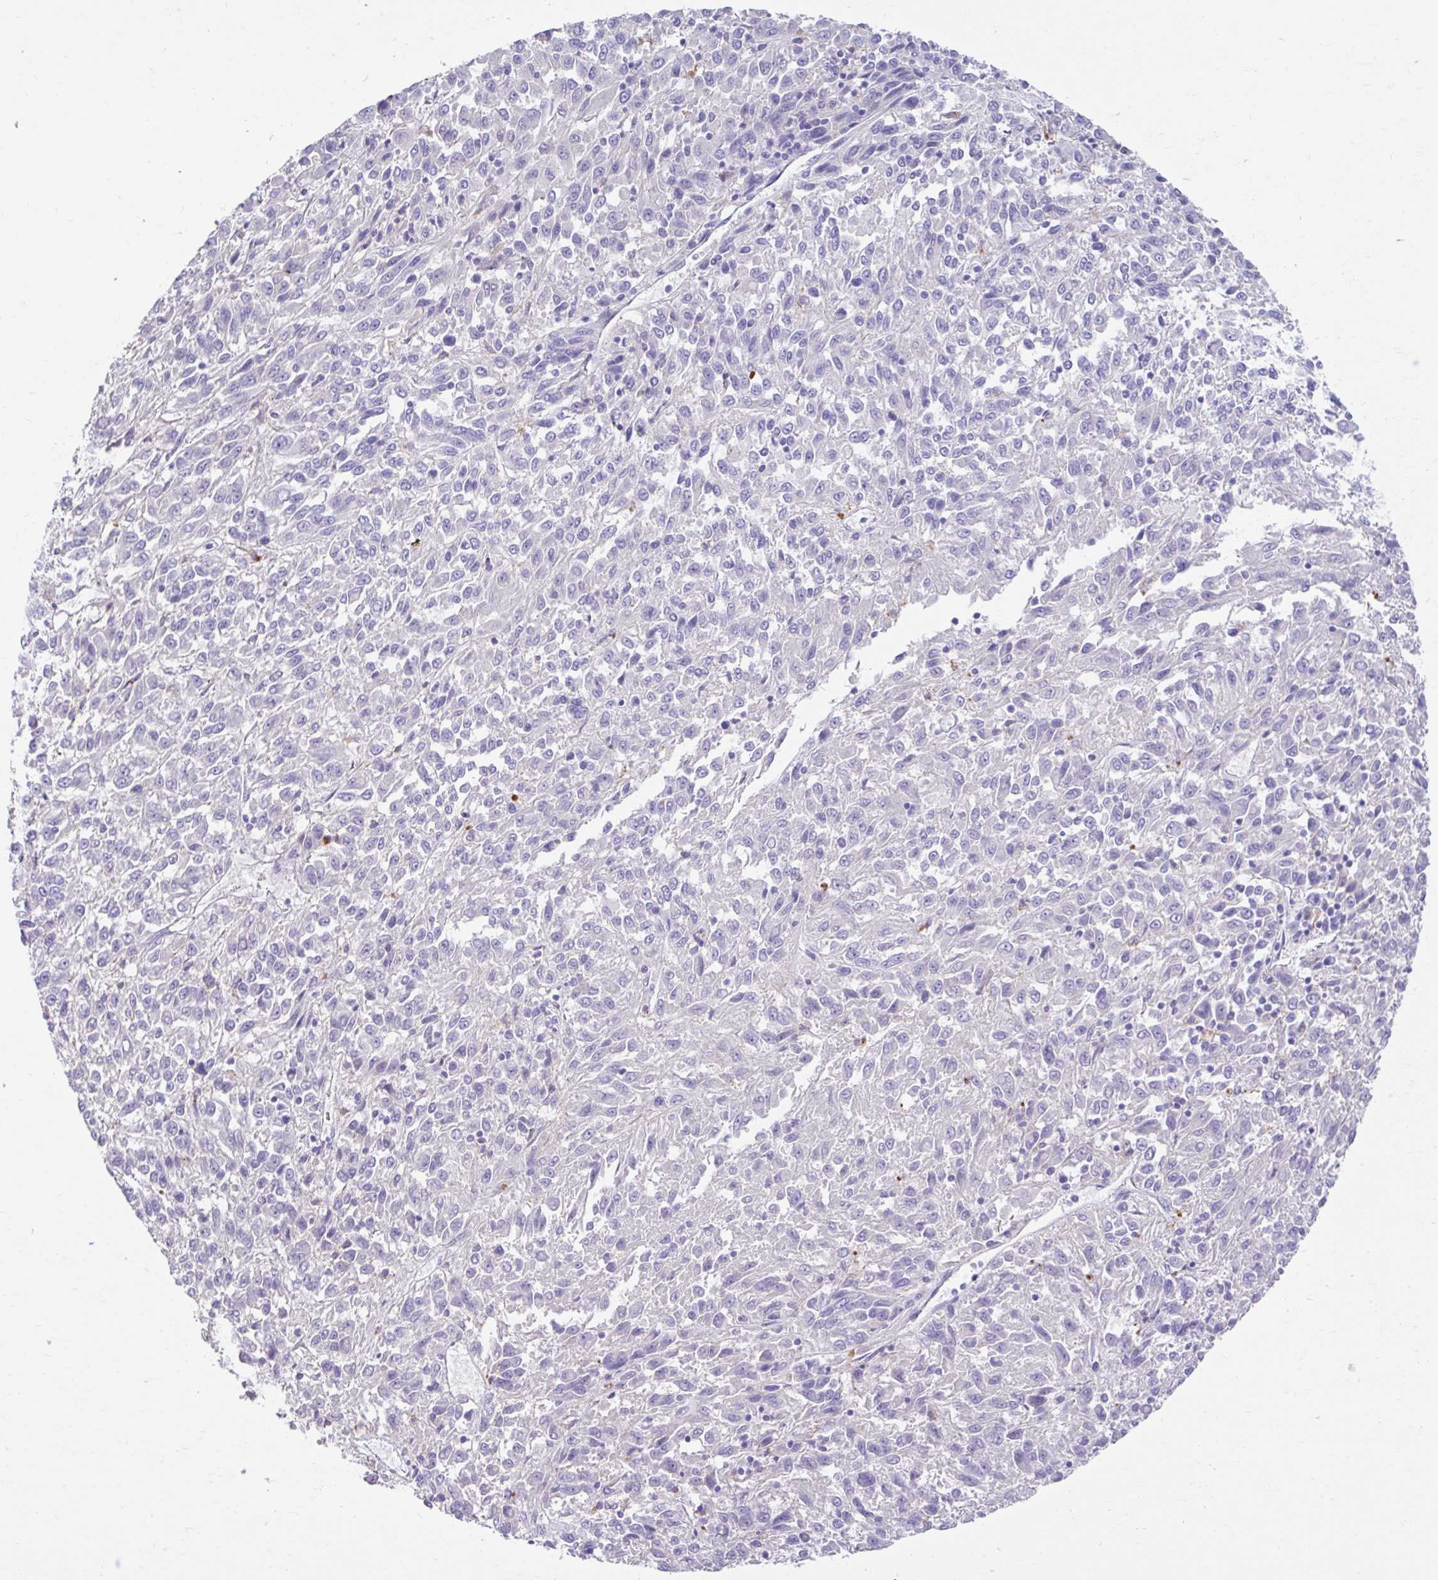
{"staining": {"intensity": "negative", "quantity": "none", "location": "none"}, "tissue": "melanoma", "cell_type": "Tumor cells", "image_type": "cancer", "snomed": [{"axis": "morphology", "description": "Malignant melanoma, Metastatic site"}, {"axis": "topography", "description": "Lung"}], "caption": "Tumor cells are negative for protein expression in human malignant melanoma (metastatic site).", "gene": "ZNF33A", "patient": {"sex": "male", "age": 64}}